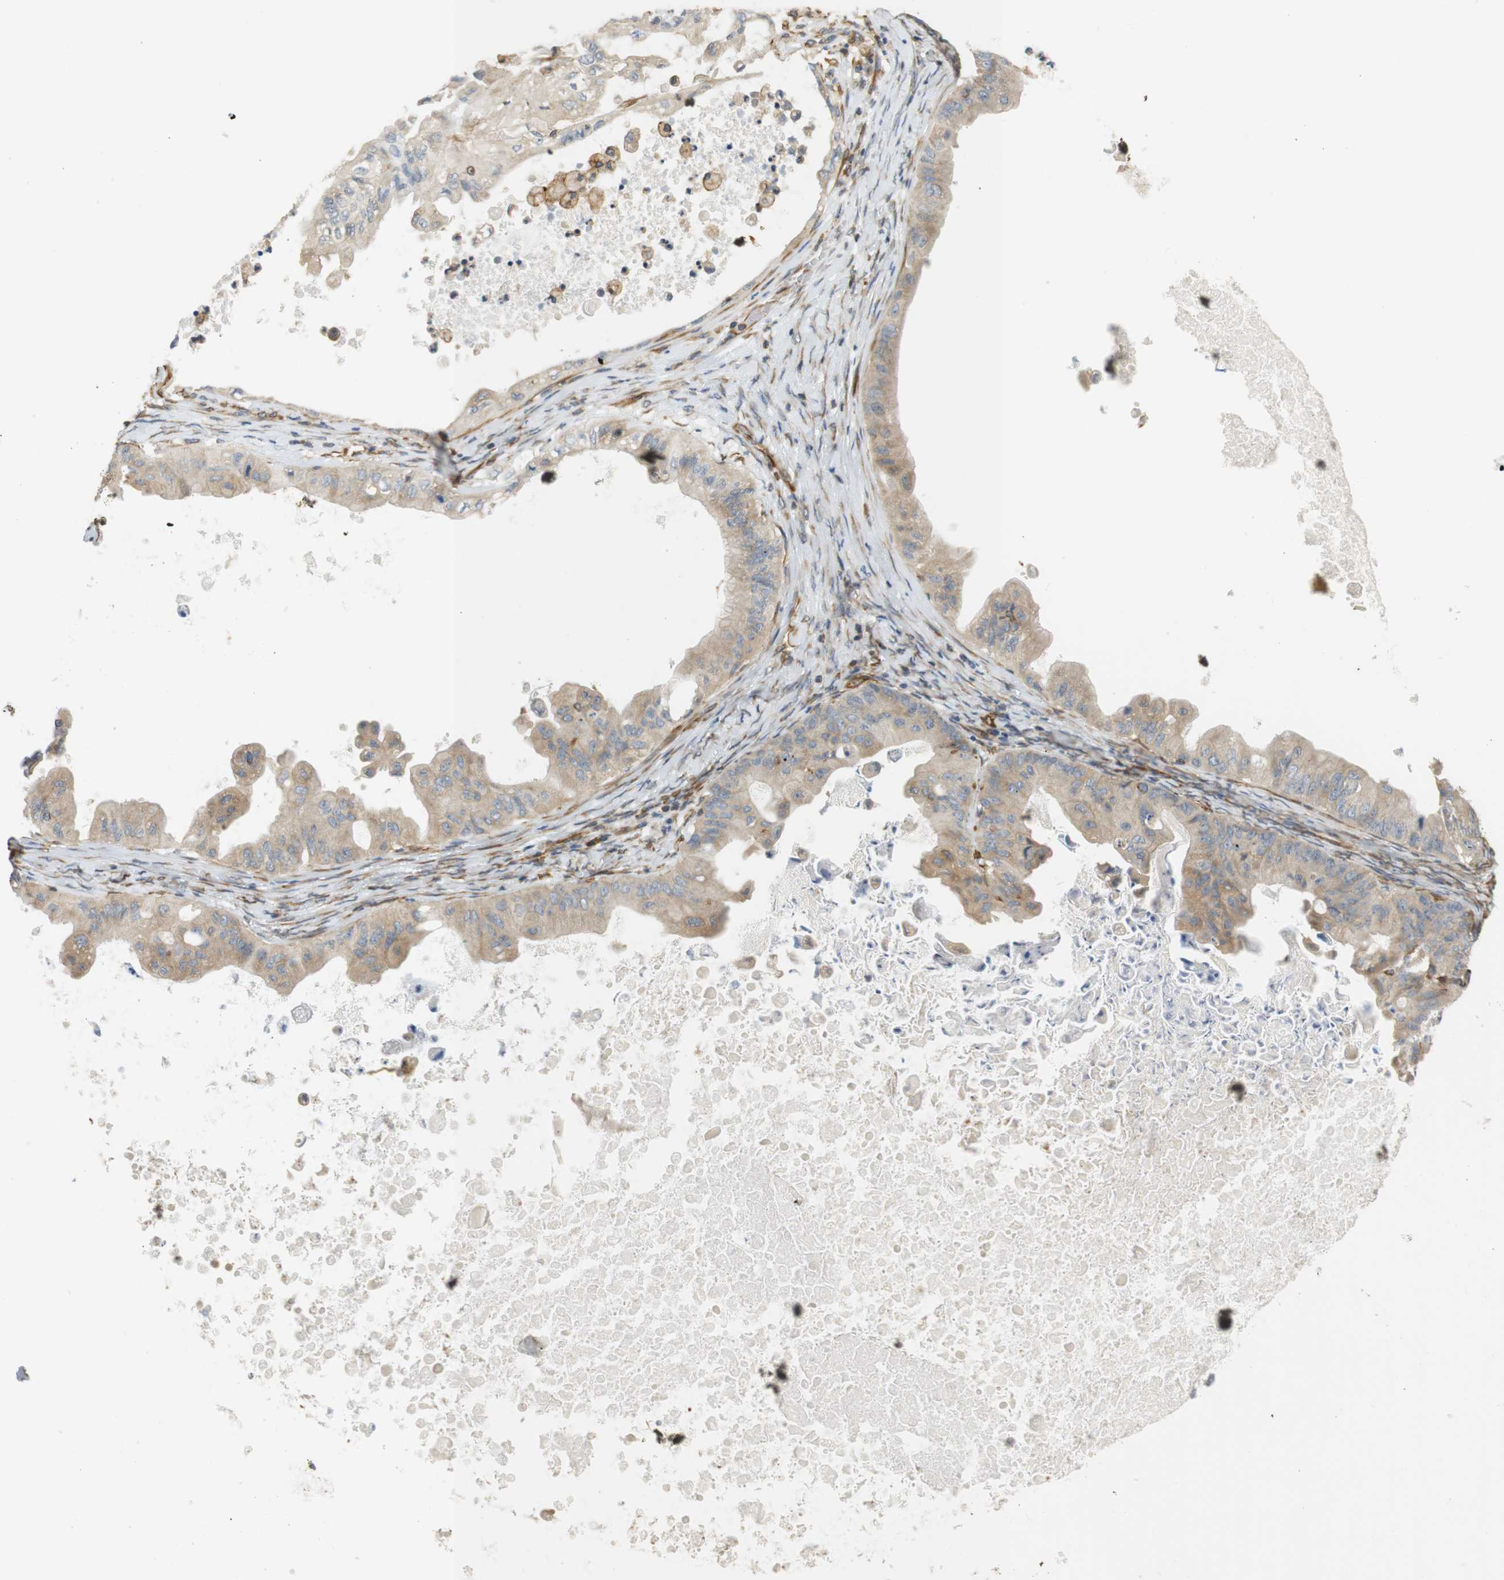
{"staining": {"intensity": "weak", "quantity": ">75%", "location": "cytoplasmic/membranous"}, "tissue": "ovarian cancer", "cell_type": "Tumor cells", "image_type": "cancer", "snomed": [{"axis": "morphology", "description": "Cystadenocarcinoma, mucinous, NOS"}, {"axis": "topography", "description": "Ovary"}], "caption": "IHC histopathology image of ovarian mucinous cystadenocarcinoma stained for a protein (brown), which exhibits low levels of weak cytoplasmic/membranous staining in about >75% of tumor cells.", "gene": "CYTH3", "patient": {"sex": "female", "age": 37}}